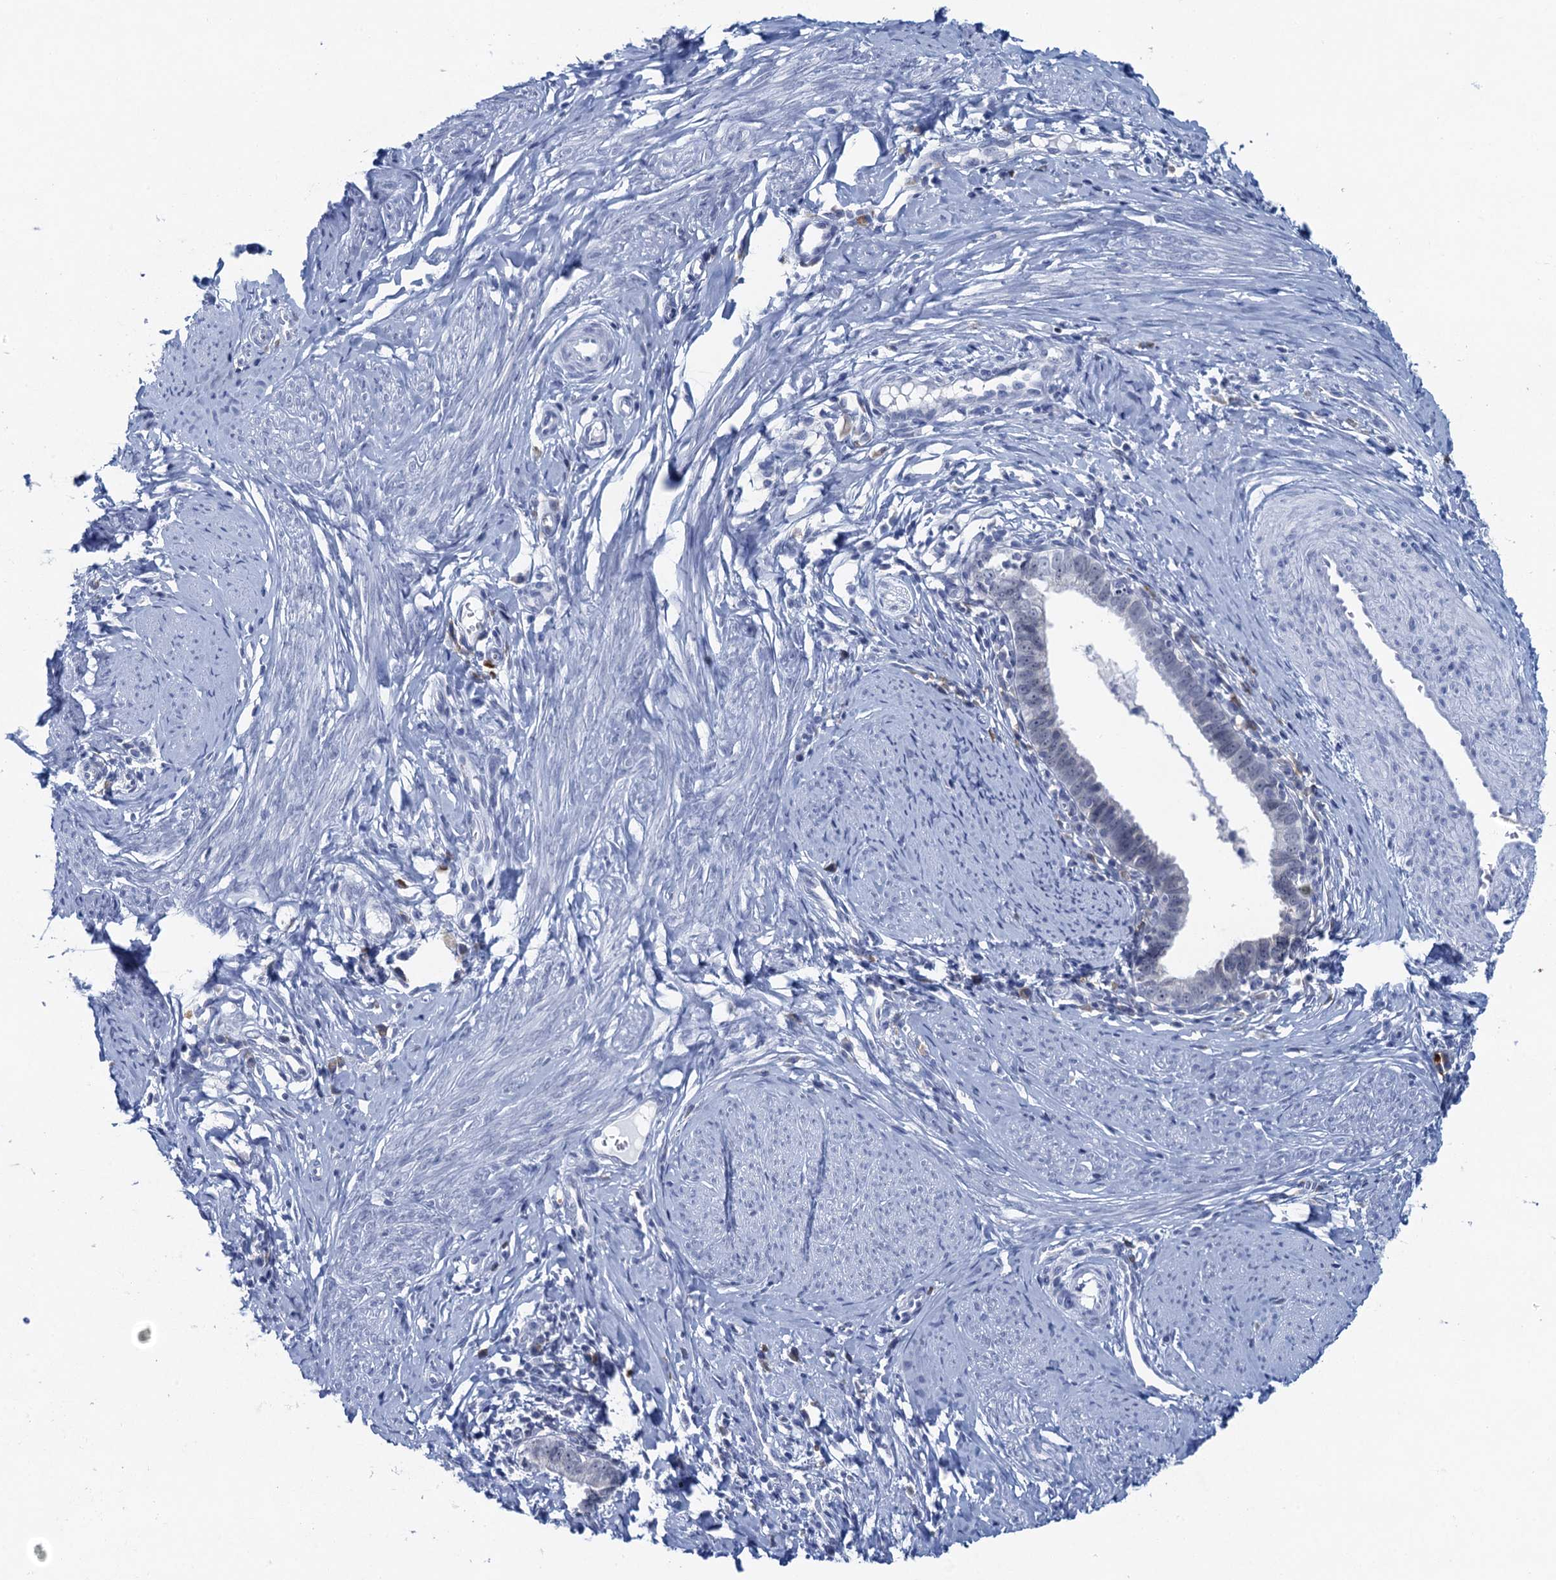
{"staining": {"intensity": "negative", "quantity": "none", "location": "none"}, "tissue": "cervical cancer", "cell_type": "Tumor cells", "image_type": "cancer", "snomed": [{"axis": "morphology", "description": "Adenocarcinoma, NOS"}, {"axis": "topography", "description": "Cervix"}], "caption": "This image is of adenocarcinoma (cervical) stained with IHC to label a protein in brown with the nuclei are counter-stained blue. There is no positivity in tumor cells.", "gene": "HAPSTR1", "patient": {"sex": "female", "age": 36}}